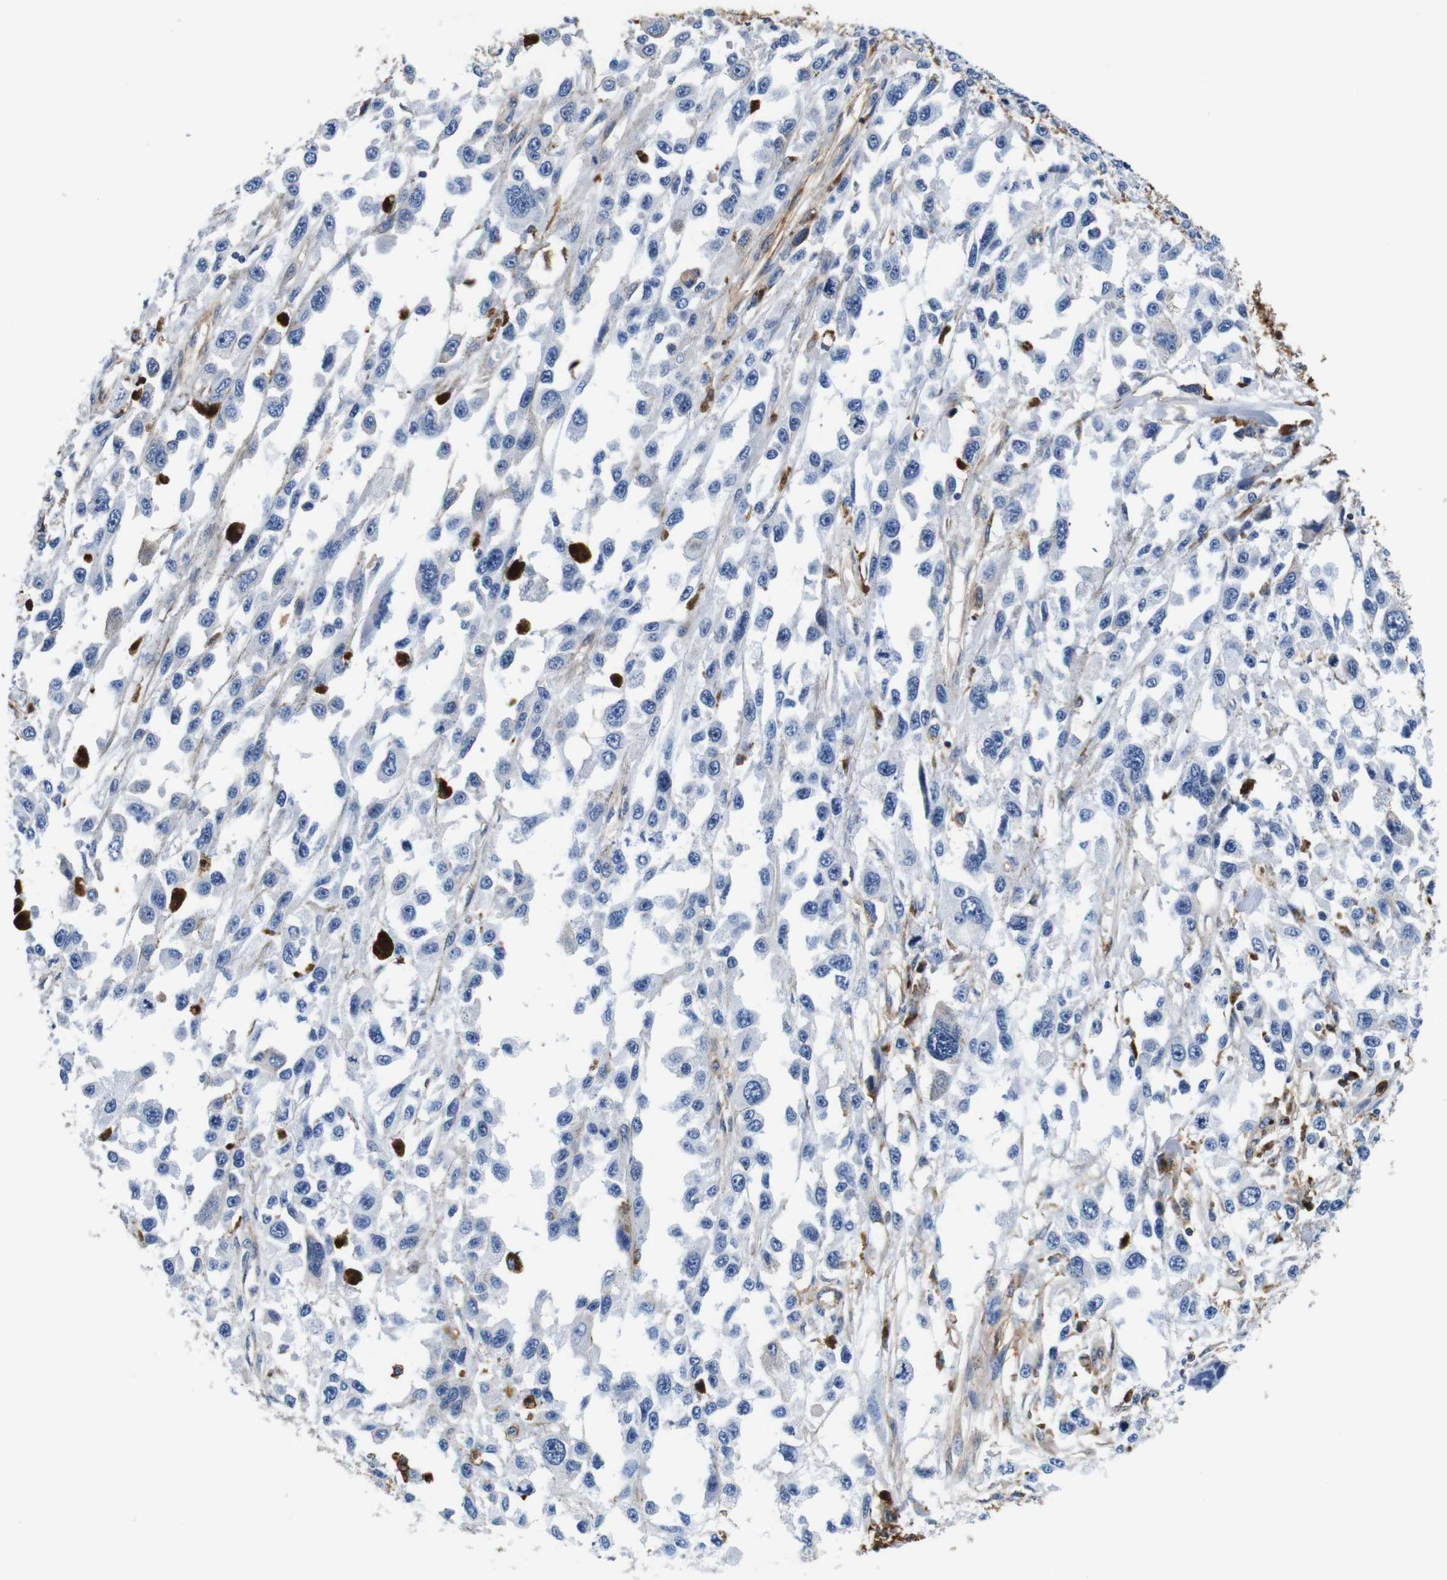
{"staining": {"intensity": "negative", "quantity": "none", "location": "none"}, "tissue": "melanoma", "cell_type": "Tumor cells", "image_type": "cancer", "snomed": [{"axis": "morphology", "description": "Malignant melanoma, Metastatic site"}, {"axis": "topography", "description": "Lymph node"}], "caption": "Immunohistochemical staining of melanoma shows no significant expression in tumor cells.", "gene": "ANXA1", "patient": {"sex": "male", "age": 59}}